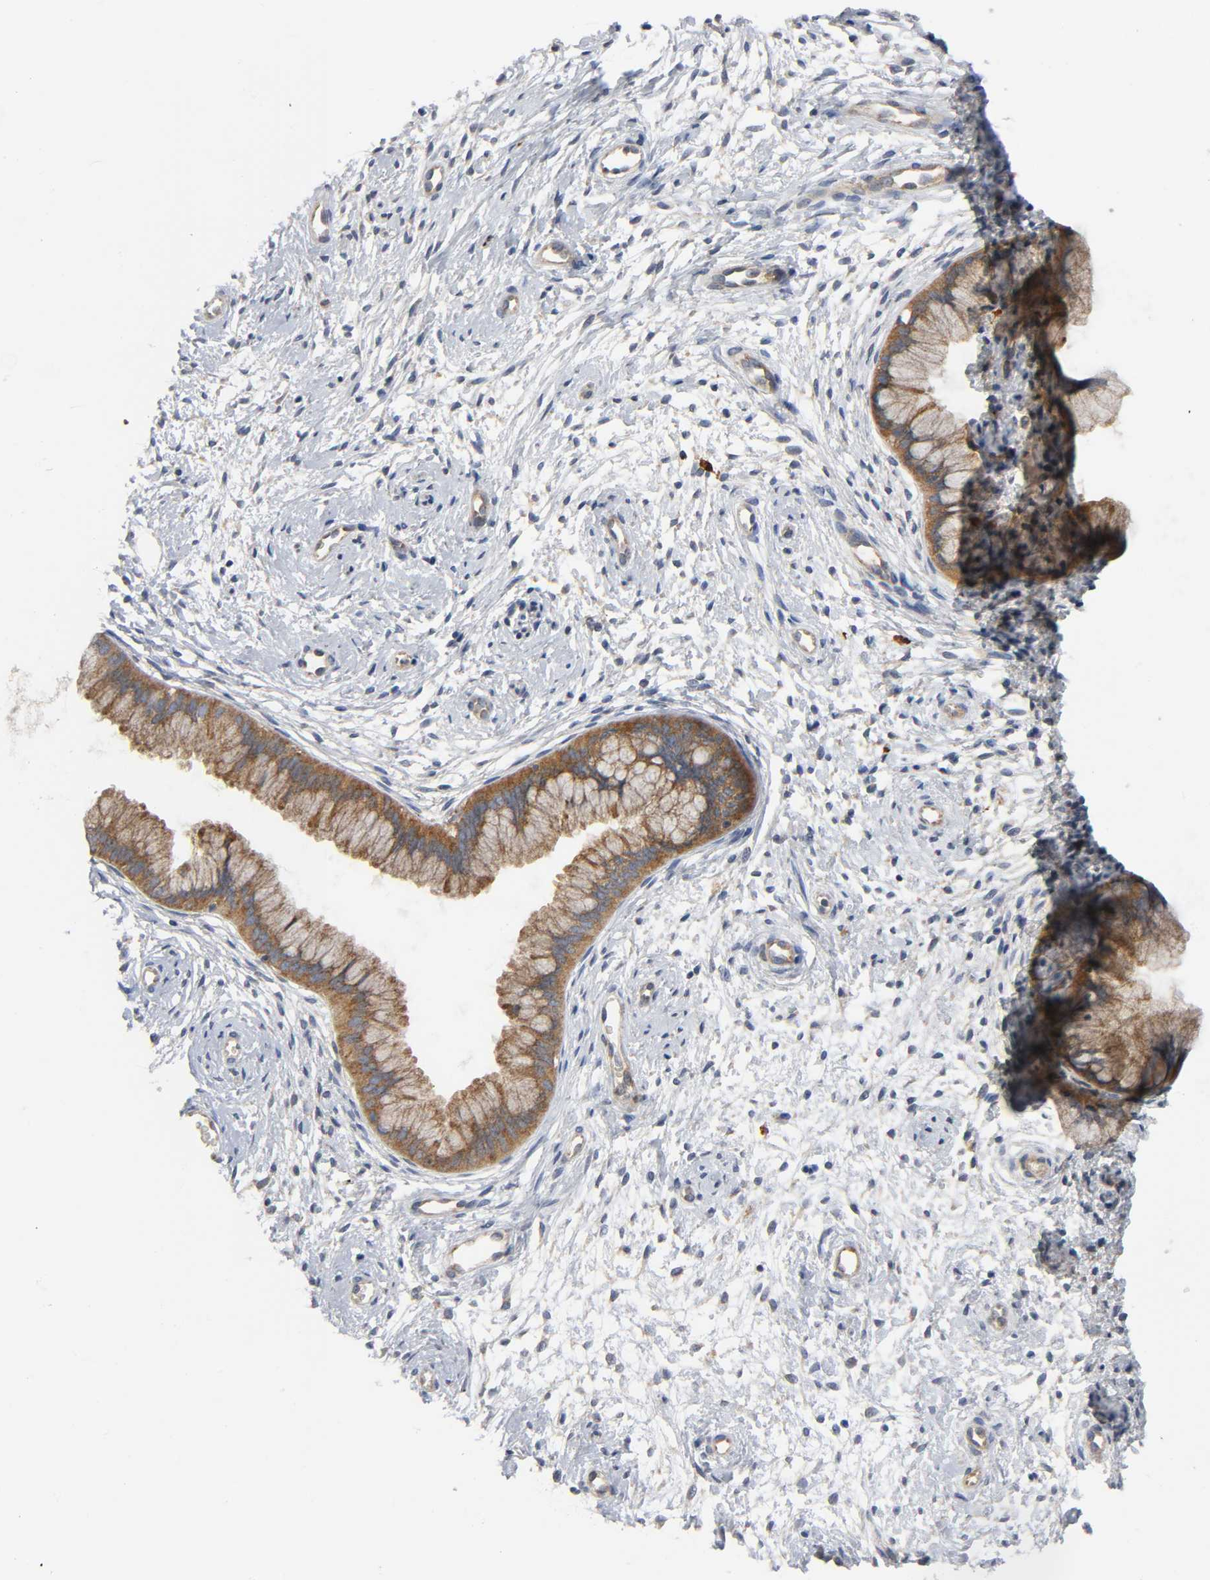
{"staining": {"intensity": "moderate", "quantity": ">75%", "location": "cytoplasmic/membranous"}, "tissue": "cervix", "cell_type": "Glandular cells", "image_type": "normal", "snomed": [{"axis": "morphology", "description": "Normal tissue, NOS"}, {"axis": "topography", "description": "Cervix"}], "caption": "Glandular cells demonstrate moderate cytoplasmic/membranous expression in approximately >75% of cells in benign cervix. (IHC, brightfield microscopy, high magnification).", "gene": "HDAC6", "patient": {"sex": "female", "age": 39}}